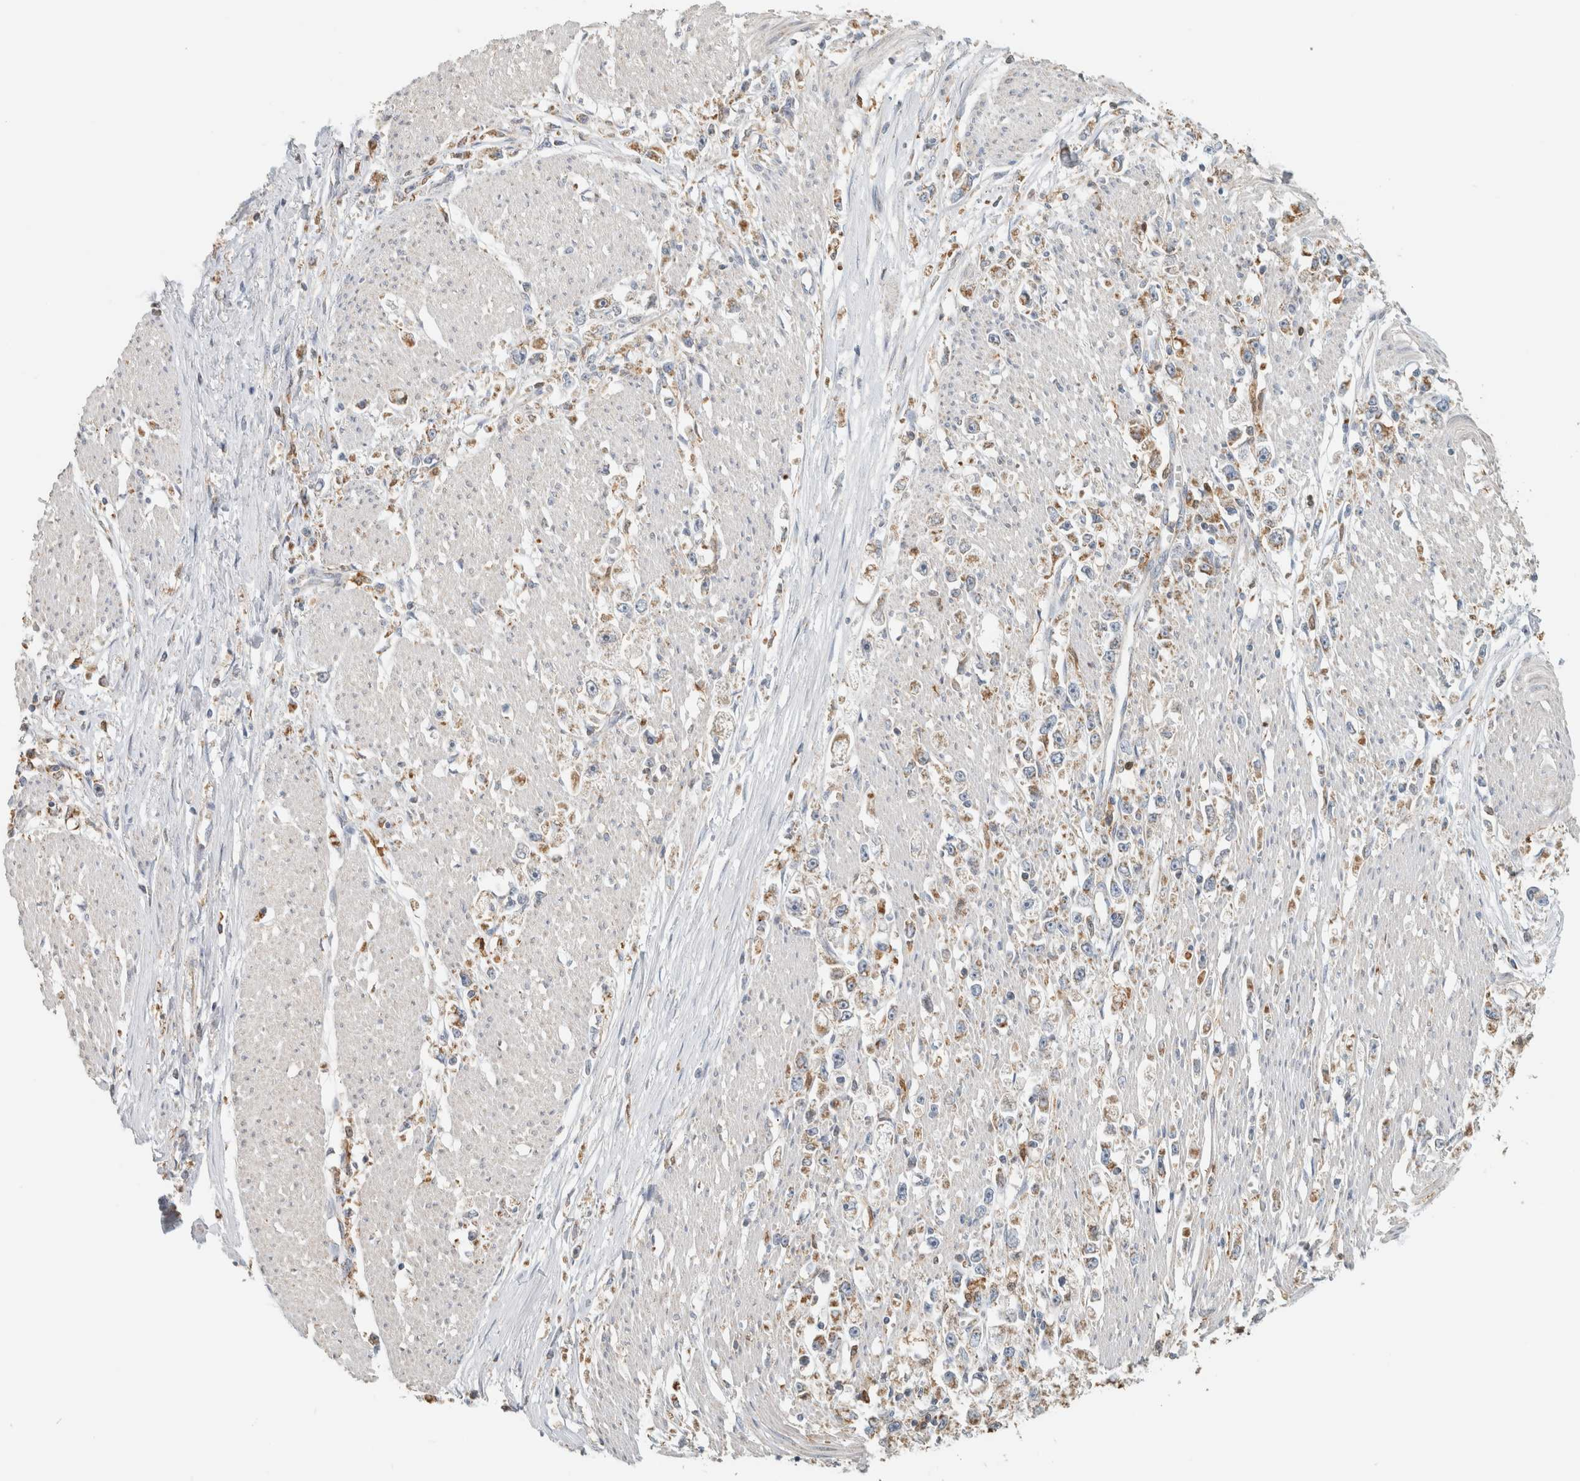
{"staining": {"intensity": "weak", "quantity": "25%-75%", "location": "cytoplasmic/membranous"}, "tissue": "stomach cancer", "cell_type": "Tumor cells", "image_type": "cancer", "snomed": [{"axis": "morphology", "description": "Adenocarcinoma, NOS"}, {"axis": "topography", "description": "Stomach"}], "caption": "High-power microscopy captured an immunohistochemistry (IHC) photomicrograph of stomach cancer, revealing weak cytoplasmic/membranous staining in approximately 25%-75% of tumor cells.", "gene": "CAPG", "patient": {"sex": "female", "age": 59}}